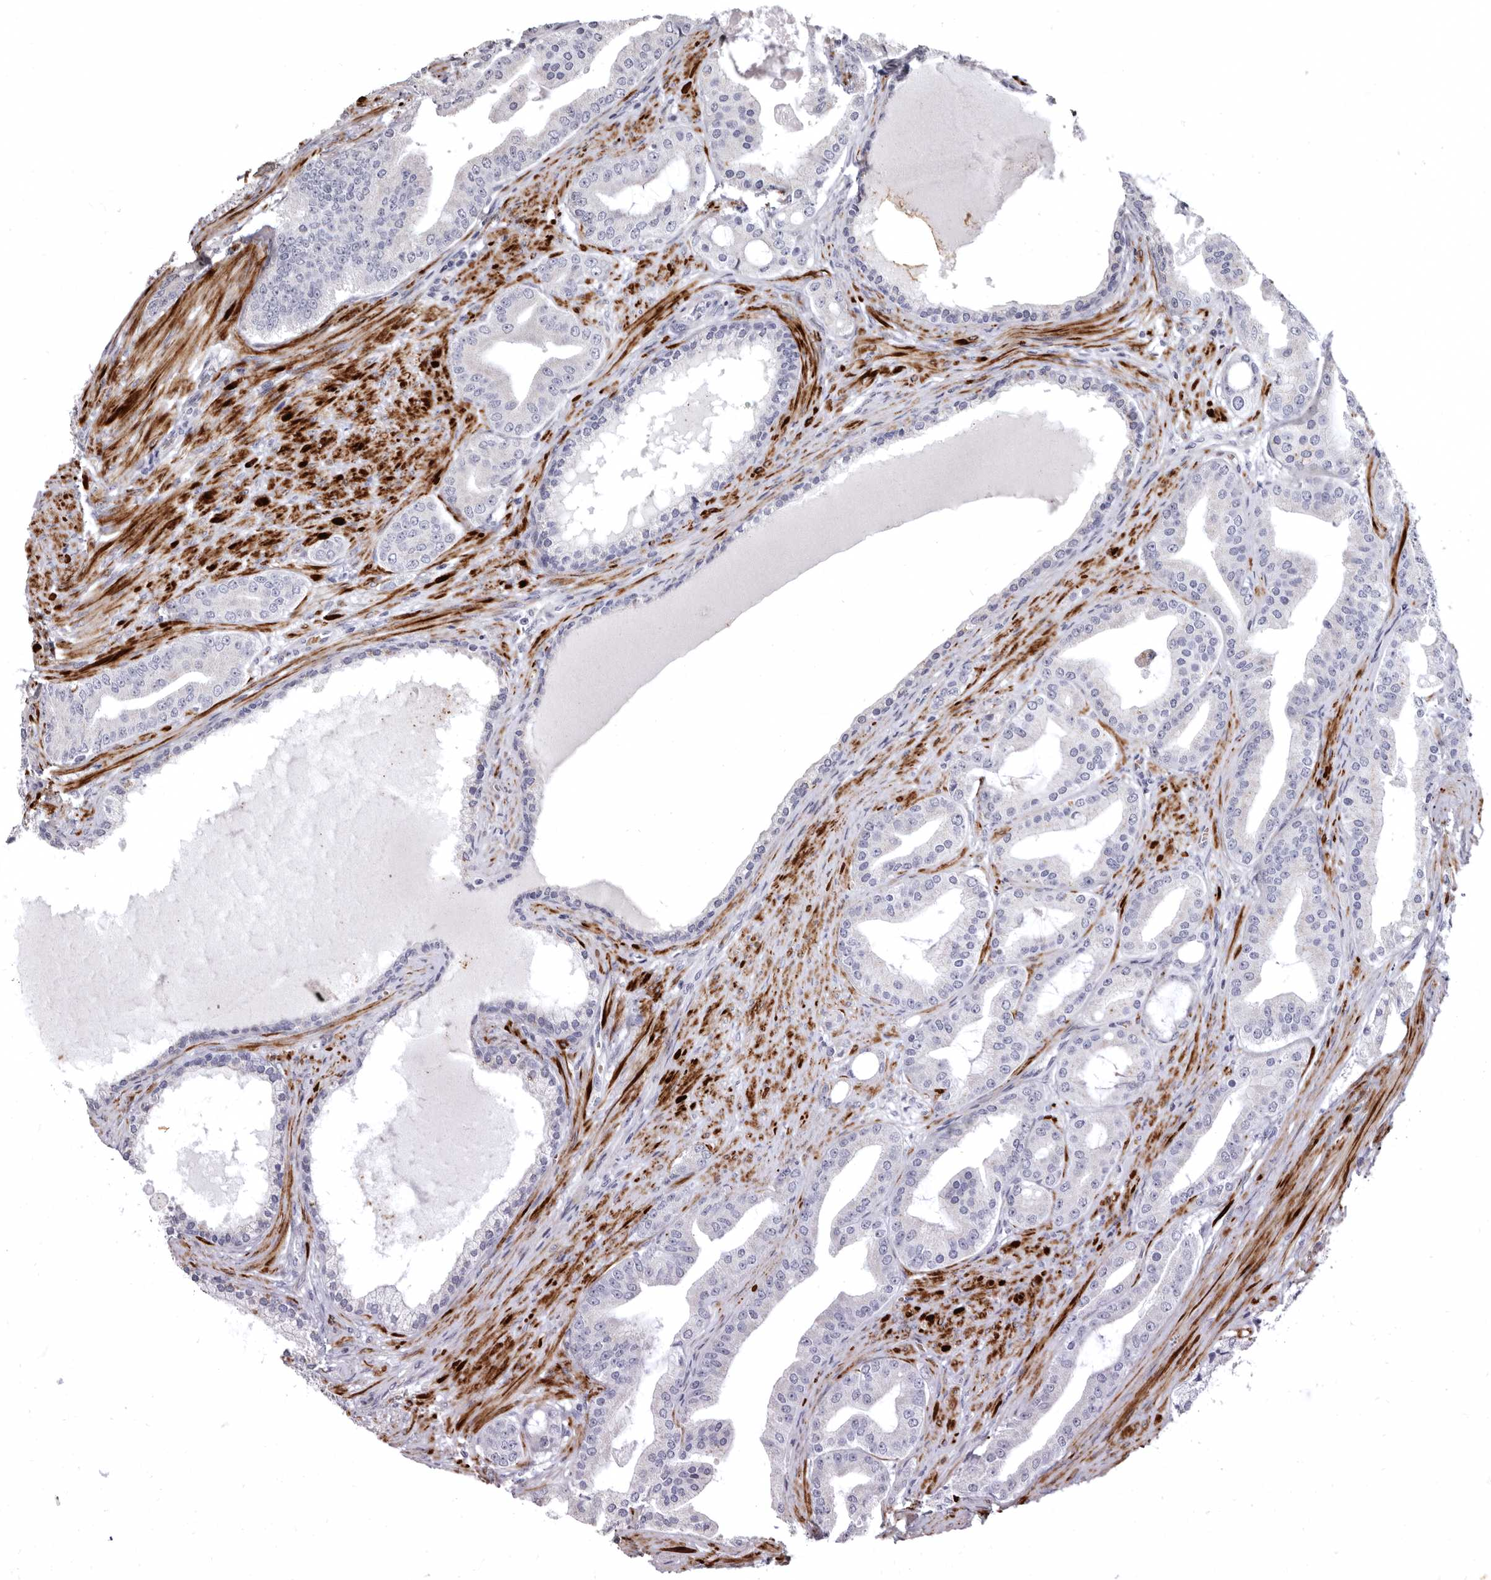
{"staining": {"intensity": "negative", "quantity": "none", "location": "none"}, "tissue": "prostate cancer", "cell_type": "Tumor cells", "image_type": "cancer", "snomed": [{"axis": "morphology", "description": "Adenocarcinoma, High grade"}, {"axis": "topography", "description": "Prostate"}], "caption": "An image of prostate high-grade adenocarcinoma stained for a protein demonstrates no brown staining in tumor cells. The staining is performed using DAB brown chromogen with nuclei counter-stained in using hematoxylin.", "gene": "AIDA", "patient": {"sex": "male", "age": 60}}